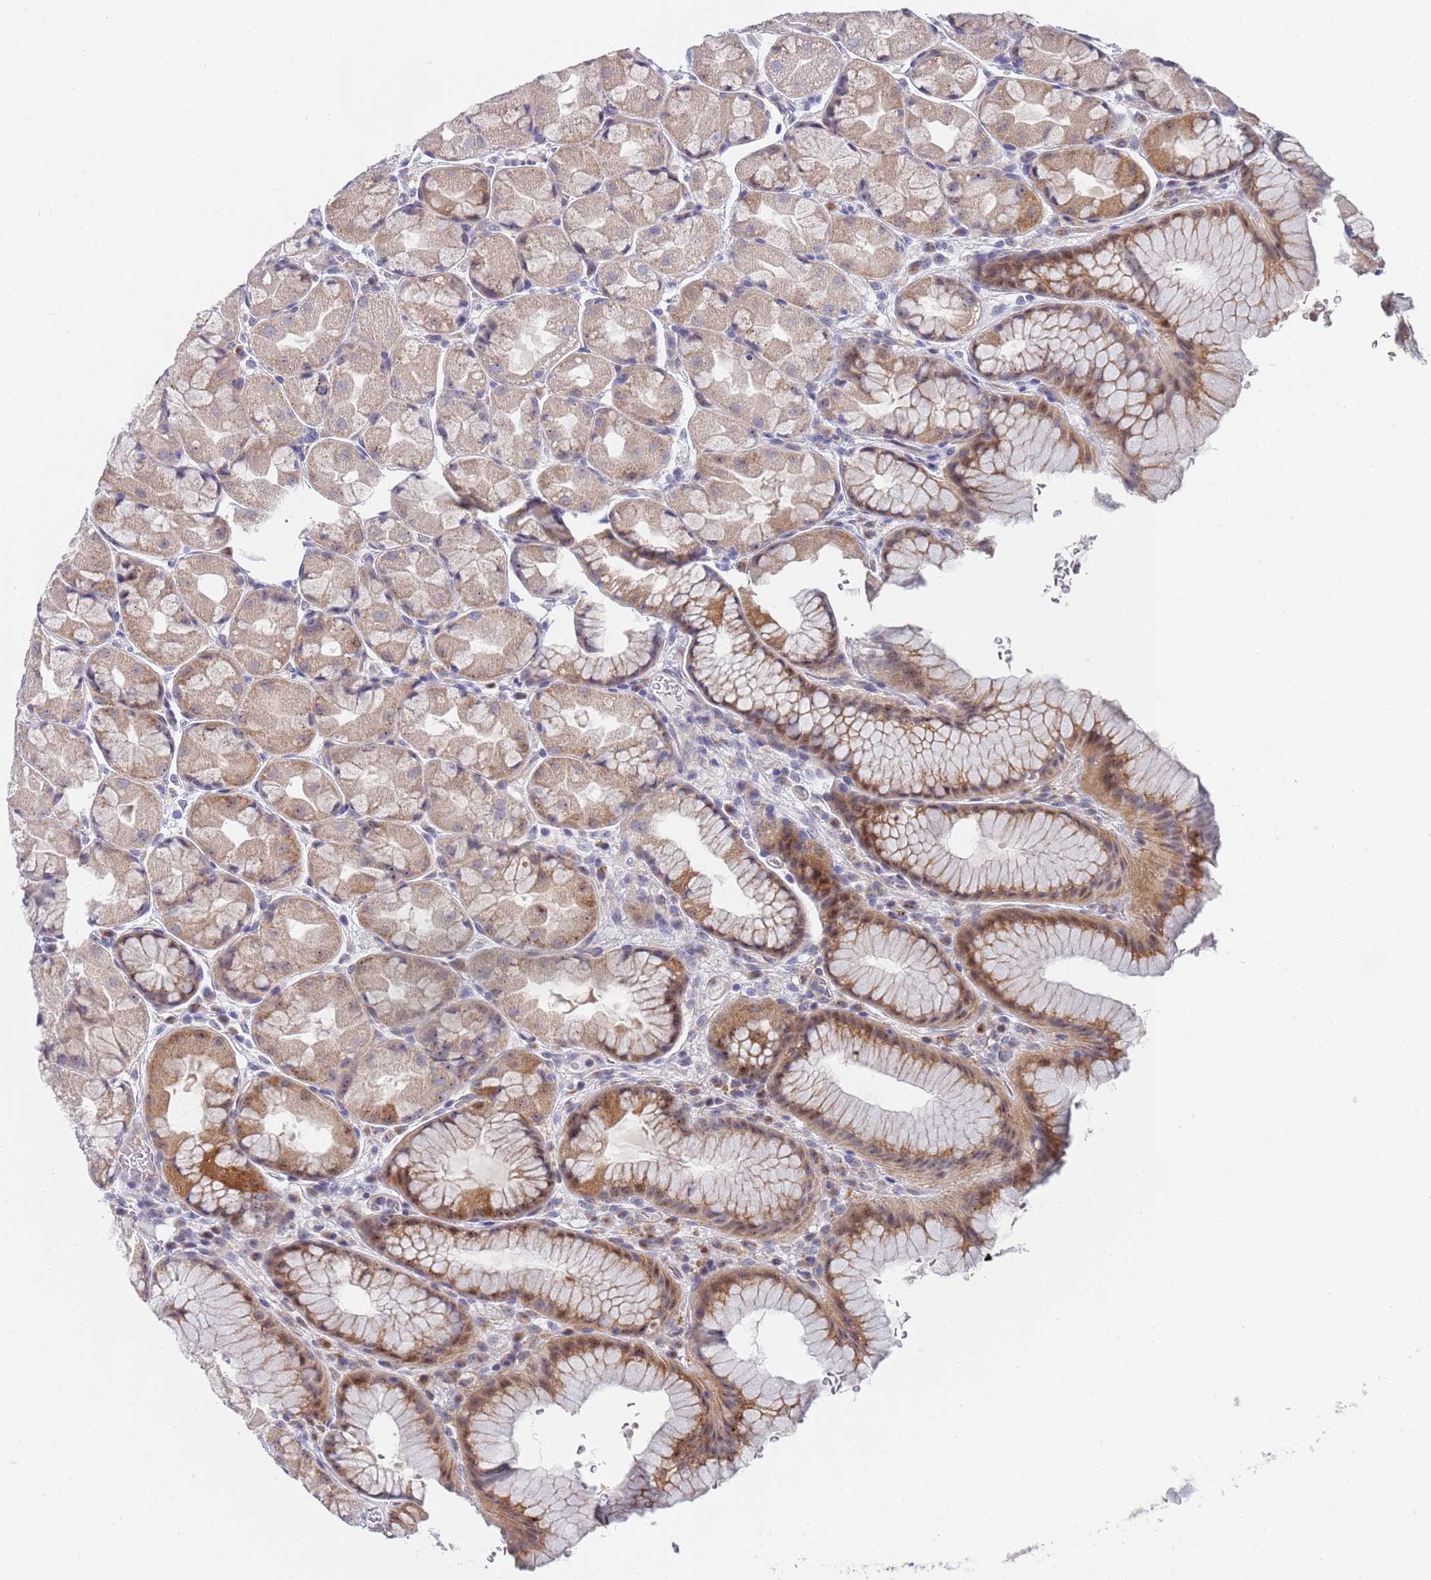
{"staining": {"intensity": "moderate", "quantity": "25%-75%", "location": "cytoplasmic/membranous,nuclear"}, "tissue": "stomach", "cell_type": "Glandular cells", "image_type": "normal", "snomed": [{"axis": "morphology", "description": "Normal tissue, NOS"}, {"axis": "topography", "description": "Stomach"}], "caption": "Moderate cytoplasmic/membranous,nuclear protein positivity is identified in approximately 25%-75% of glandular cells in stomach.", "gene": "PLCL2", "patient": {"sex": "male", "age": 57}}